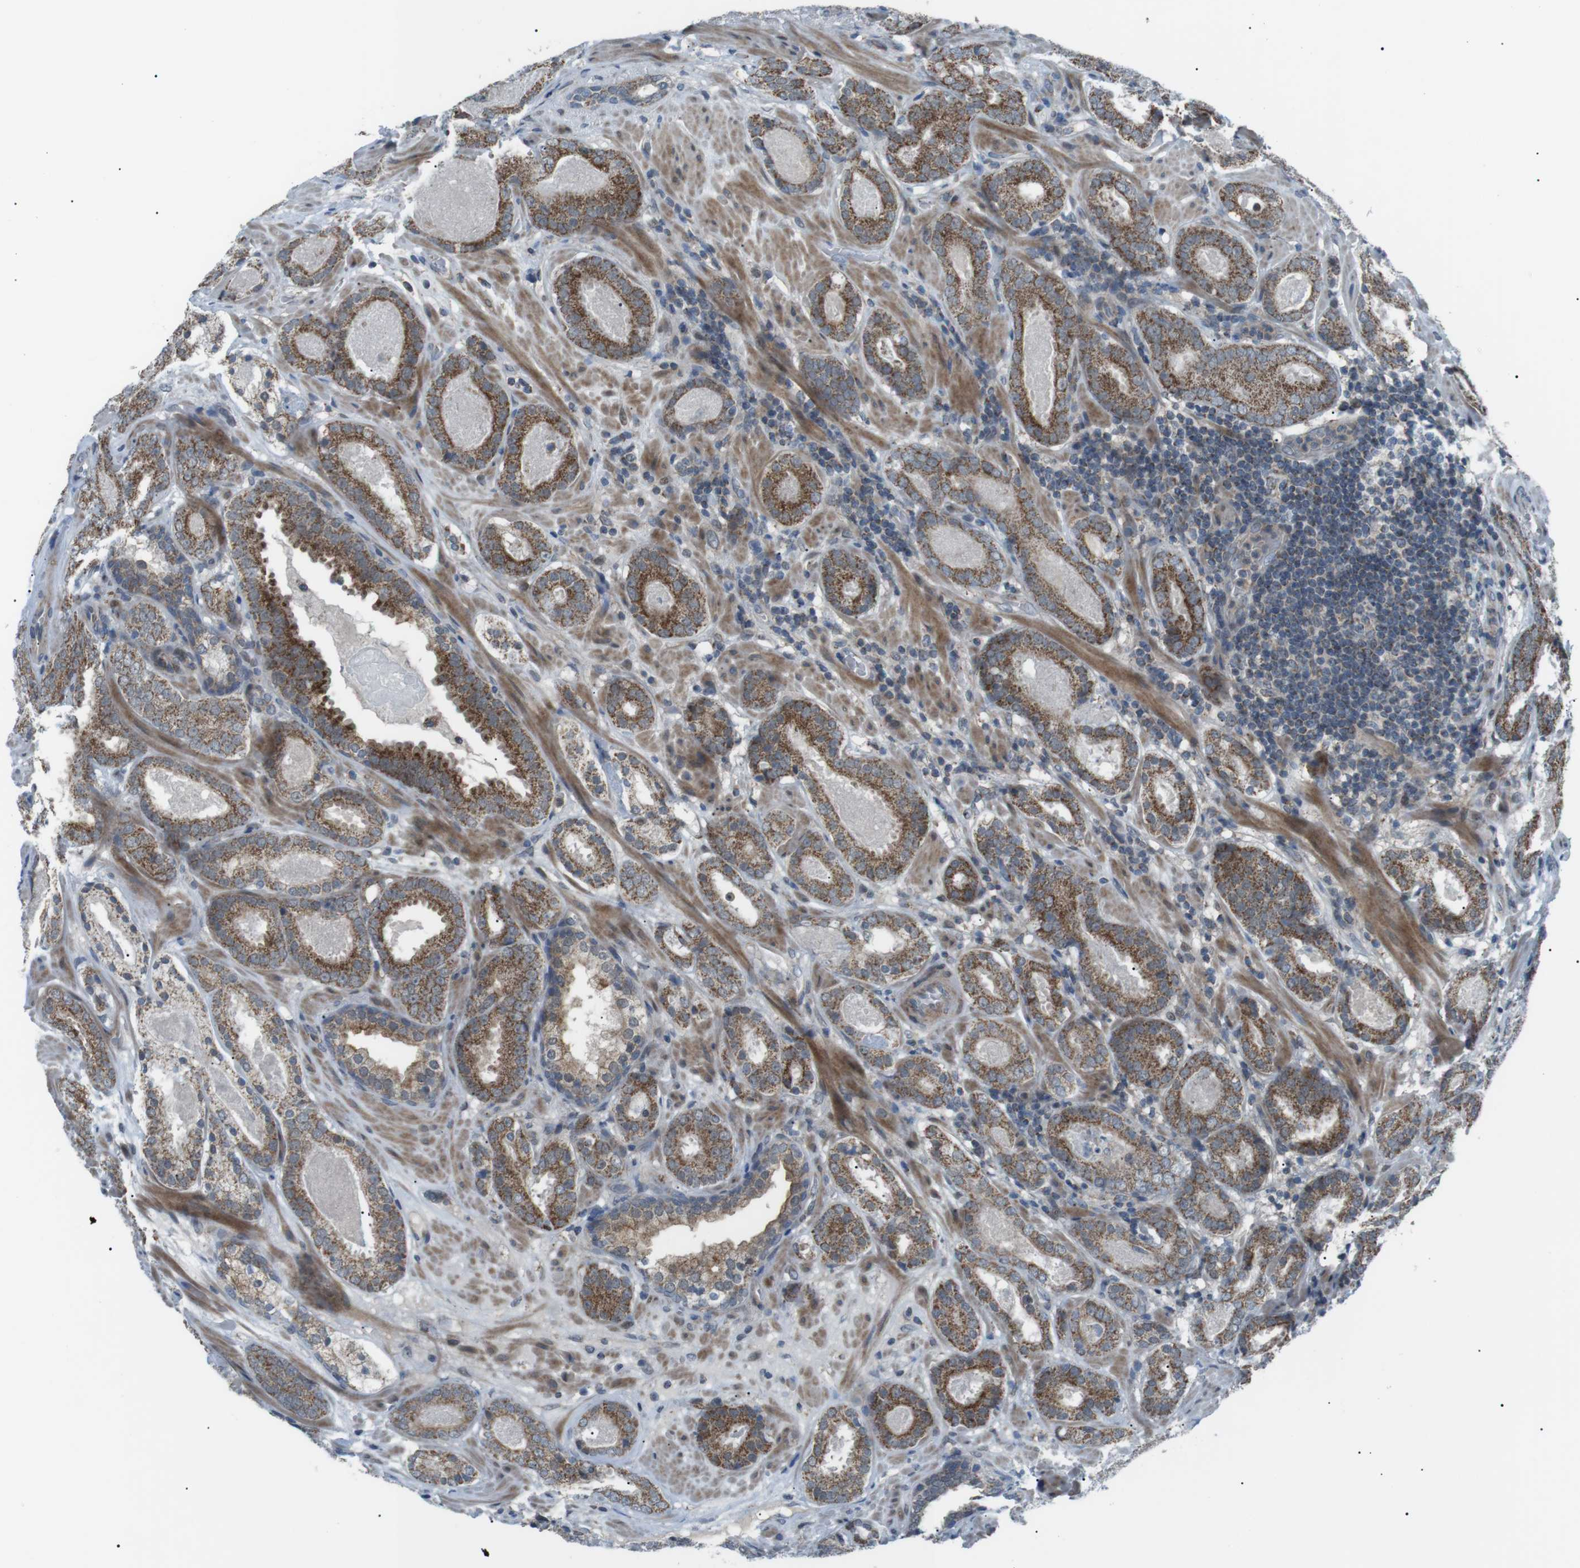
{"staining": {"intensity": "moderate", "quantity": ">75%", "location": "cytoplasmic/membranous"}, "tissue": "prostate cancer", "cell_type": "Tumor cells", "image_type": "cancer", "snomed": [{"axis": "morphology", "description": "Adenocarcinoma, Low grade"}, {"axis": "topography", "description": "Prostate"}], "caption": "An IHC histopathology image of tumor tissue is shown. Protein staining in brown labels moderate cytoplasmic/membranous positivity in prostate cancer within tumor cells.", "gene": "ARID5B", "patient": {"sex": "male", "age": 69}}